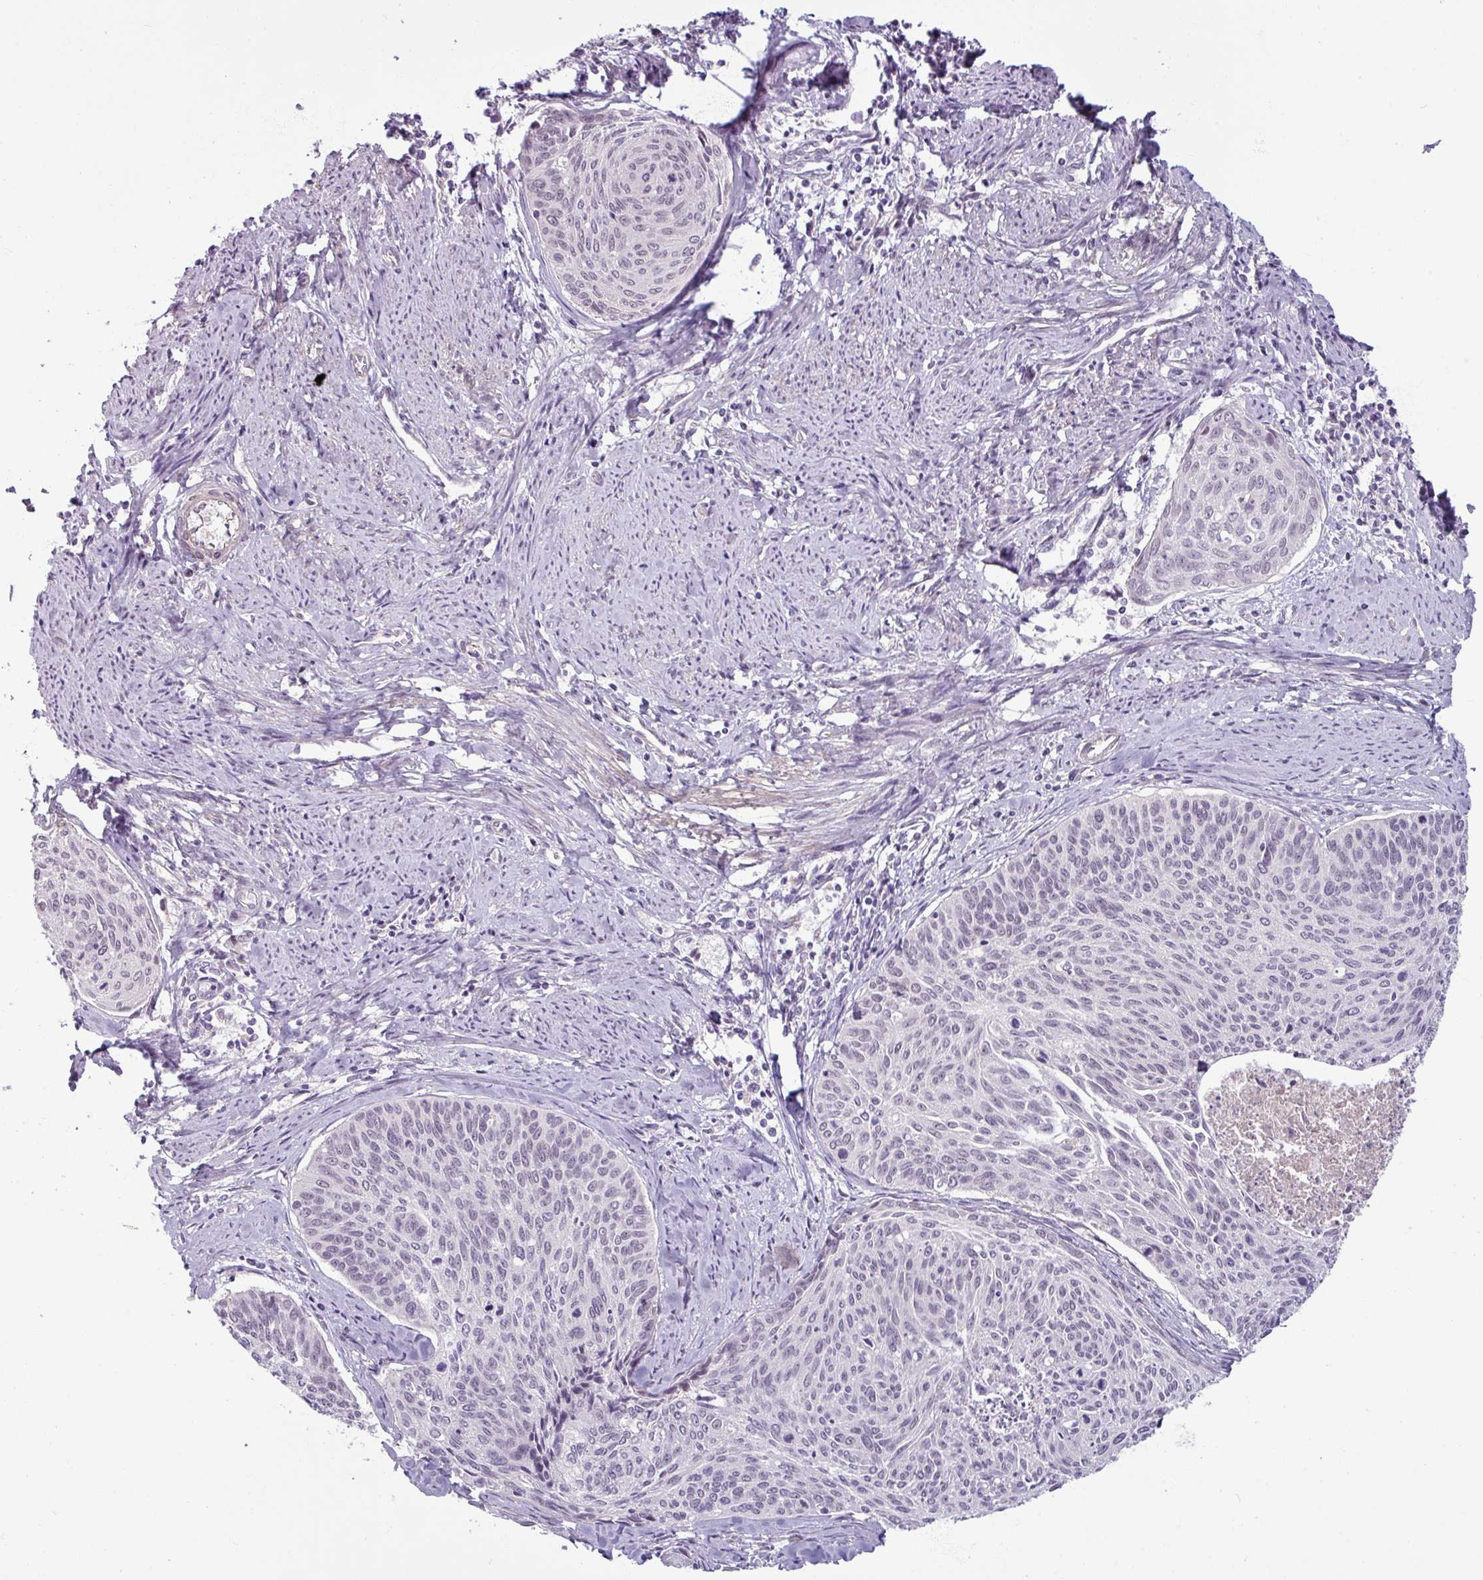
{"staining": {"intensity": "weak", "quantity": "<25%", "location": "nuclear"}, "tissue": "cervical cancer", "cell_type": "Tumor cells", "image_type": "cancer", "snomed": [{"axis": "morphology", "description": "Squamous cell carcinoma, NOS"}, {"axis": "topography", "description": "Cervix"}], "caption": "Immunohistochemistry histopathology image of neoplastic tissue: human cervical squamous cell carcinoma stained with DAB (3,3'-diaminobenzidine) shows no significant protein expression in tumor cells.", "gene": "UVSSA", "patient": {"sex": "female", "age": 55}}